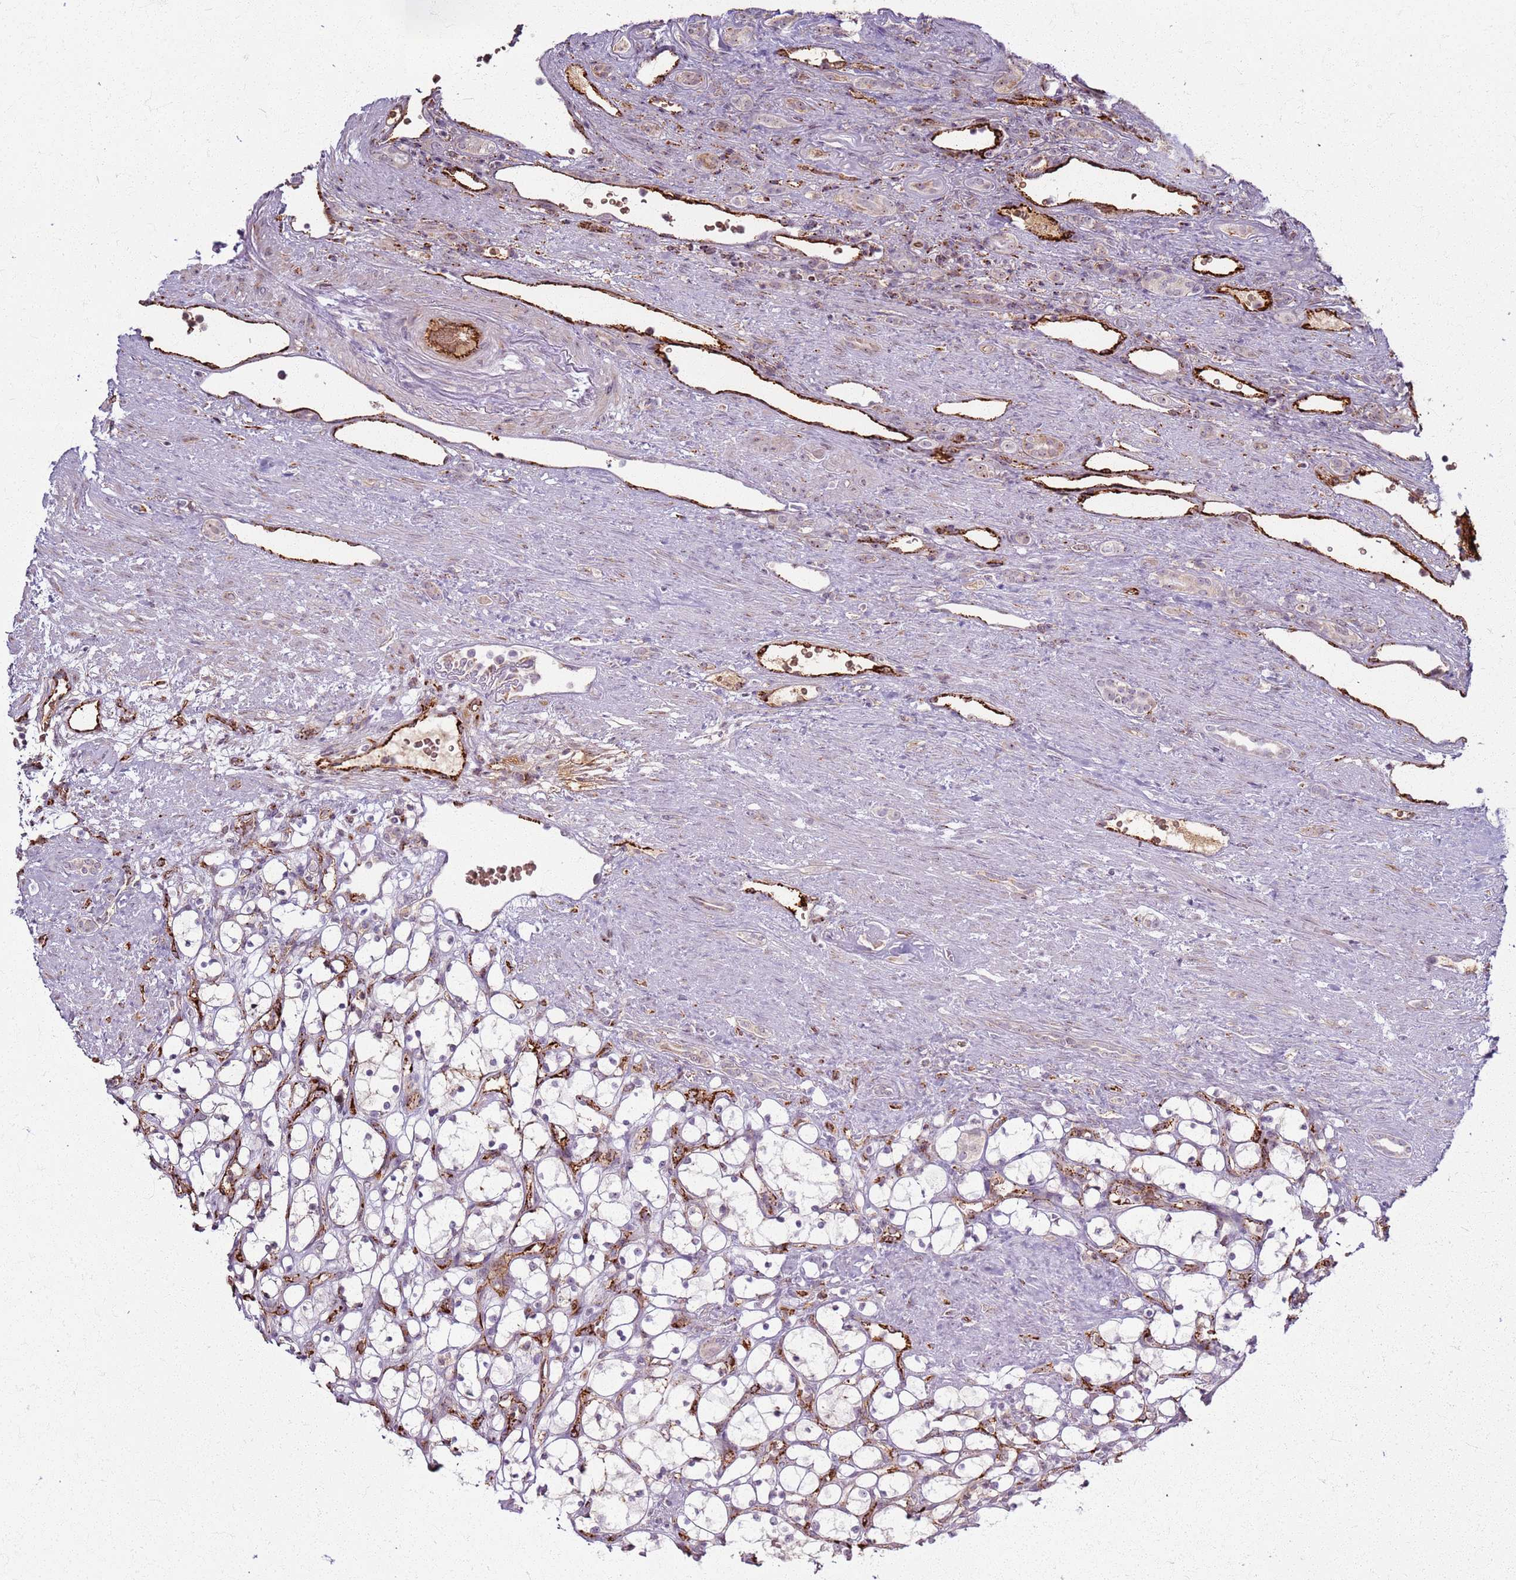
{"staining": {"intensity": "negative", "quantity": "none", "location": "none"}, "tissue": "renal cancer", "cell_type": "Tumor cells", "image_type": "cancer", "snomed": [{"axis": "morphology", "description": "Adenocarcinoma, NOS"}, {"axis": "topography", "description": "Kidney"}], "caption": "An image of adenocarcinoma (renal) stained for a protein exhibits no brown staining in tumor cells. (Stains: DAB (3,3'-diaminobenzidine) immunohistochemistry with hematoxylin counter stain, Microscopy: brightfield microscopy at high magnification).", "gene": "KRI1", "patient": {"sex": "female", "age": 69}}